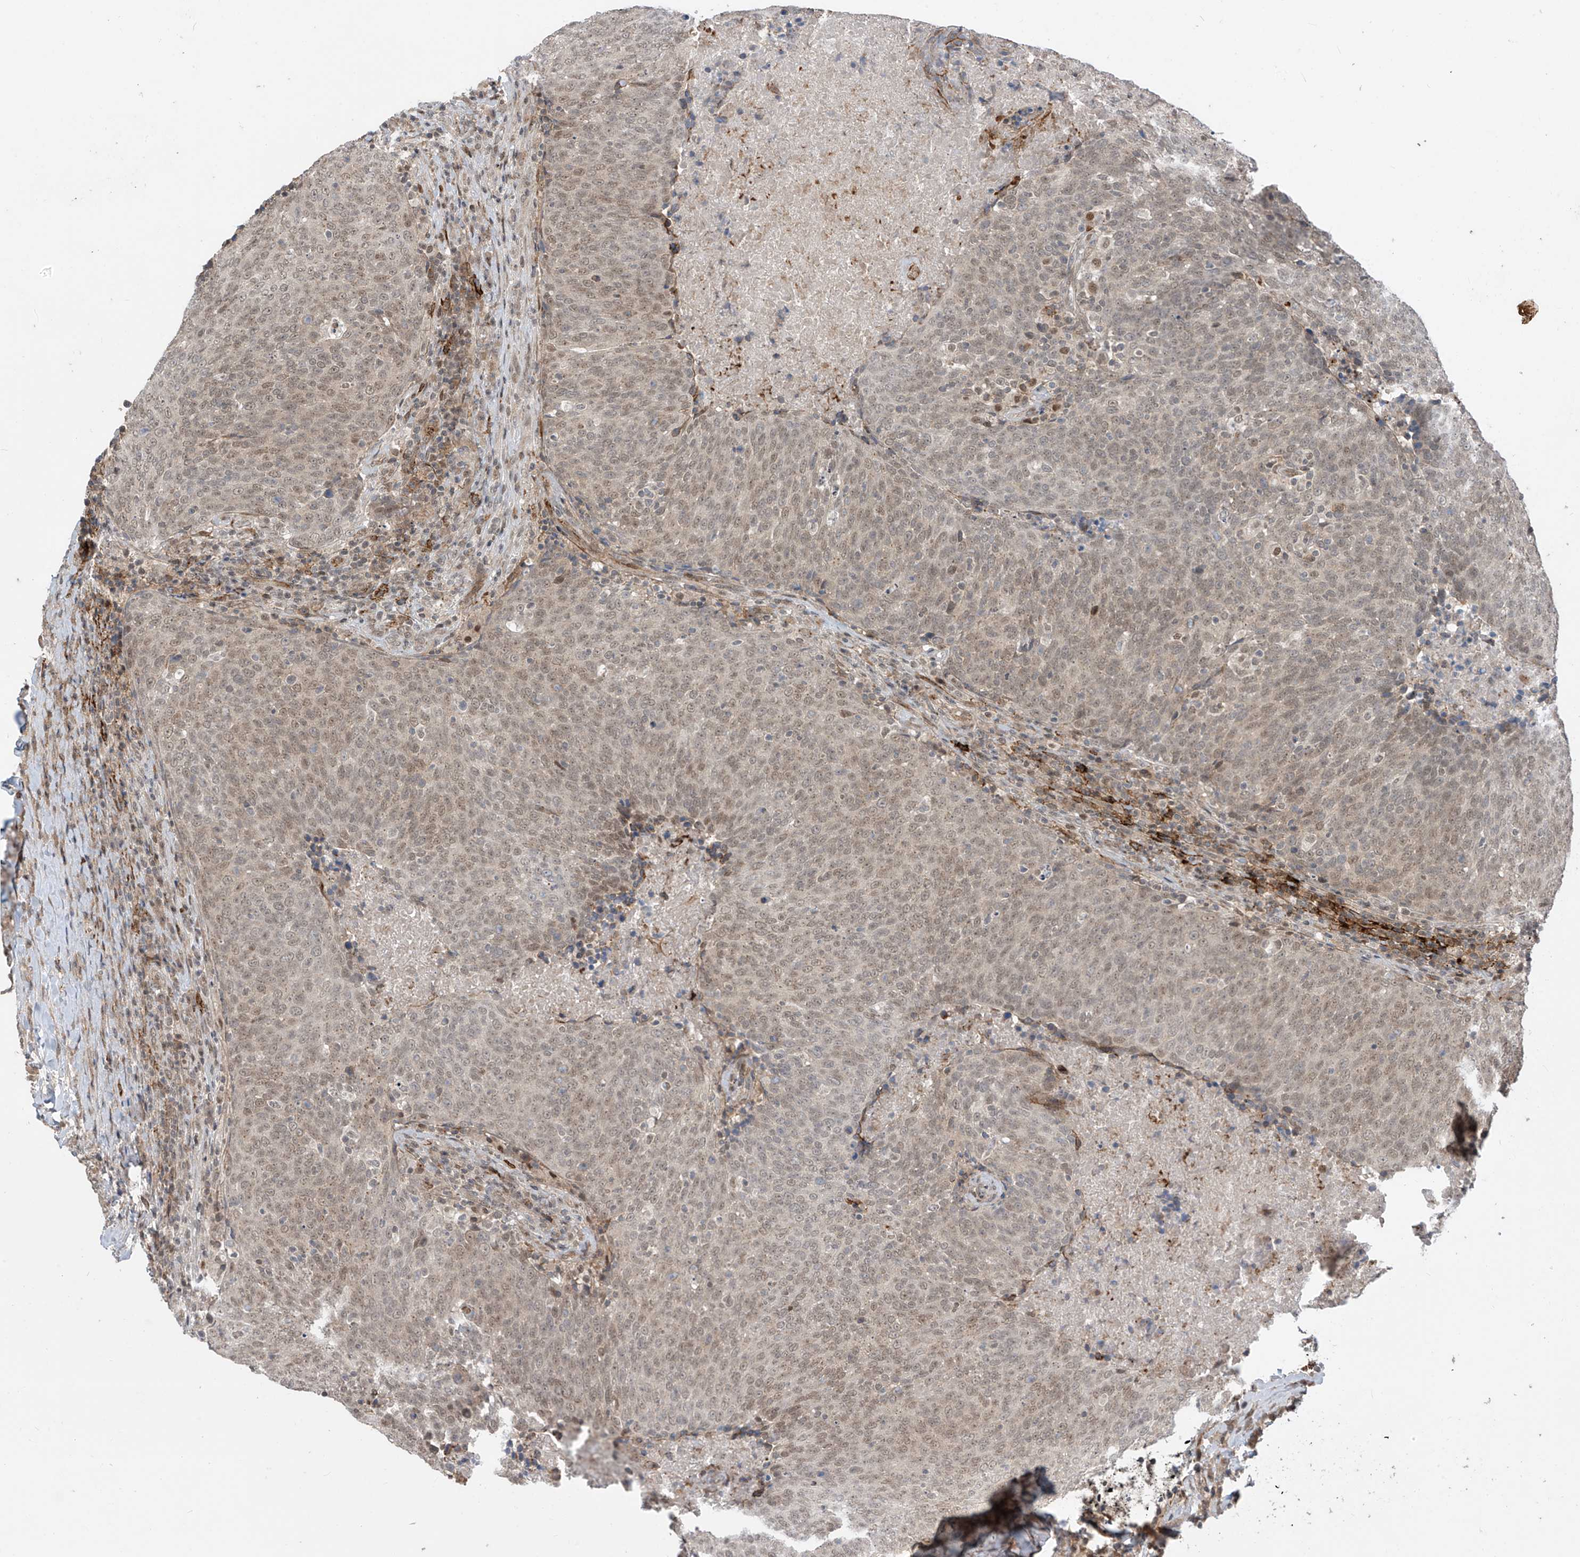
{"staining": {"intensity": "weak", "quantity": ">75%", "location": "nuclear"}, "tissue": "head and neck cancer", "cell_type": "Tumor cells", "image_type": "cancer", "snomed": [{"axis": "morphology", "description": "Squamous cell carcinoma, NOS"}, {"axis": "morphology", "description": "Squamous cell carcinoma, metastatic, NOS"}, {"axis": "topography", "description": "Lymph node"}, {"axis": "topography", "description": "Head-Neck"}], "caption": "About >75% of tumor cells in human metastatic squamous cell carcinoma (head and neck) display weak nuclear protein staining as visualized by brown immunohistochemical staining.", "gene": "LAGE3", "patient": {"sex": "male", "age": 62}}